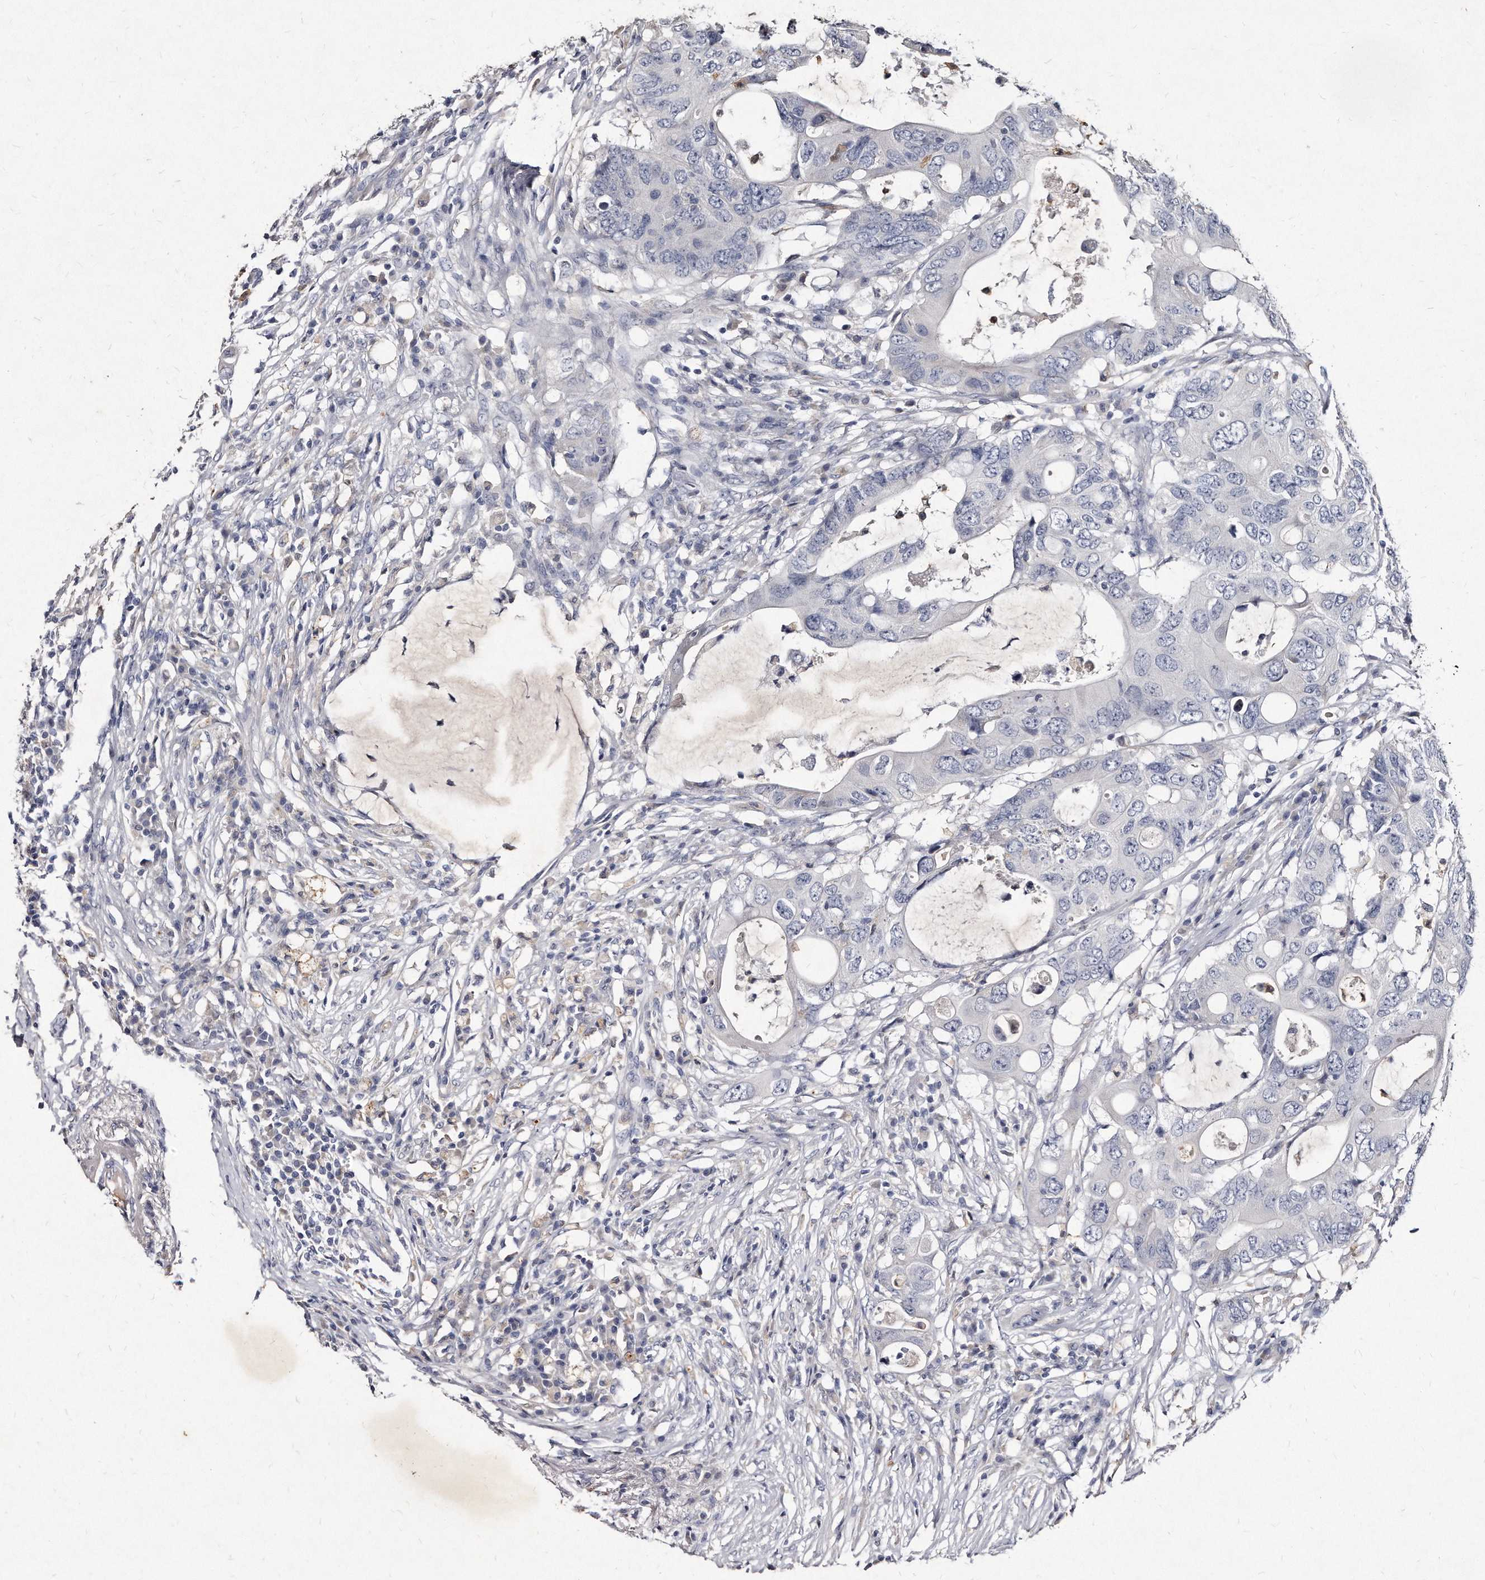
{"staining": {"intensity": "negative", "quantity": "none", "location": "none"}, "tissue": "colorectal cancer", "cell_type": "Tumor cells", "image_type": "cancer", "snomed": [{"axis": "morphology", "description": "Adenocarcinoma, NOS"}, {"axis": "topography", "description": "Colon"}], "caption": "Immunohistochemical staining of adenocarcinoma (colorectal) demonstrates no significant positivity in tumor cells.", "gene": "KLHDC3", "patient": {"sex": "male", "age": 71}}